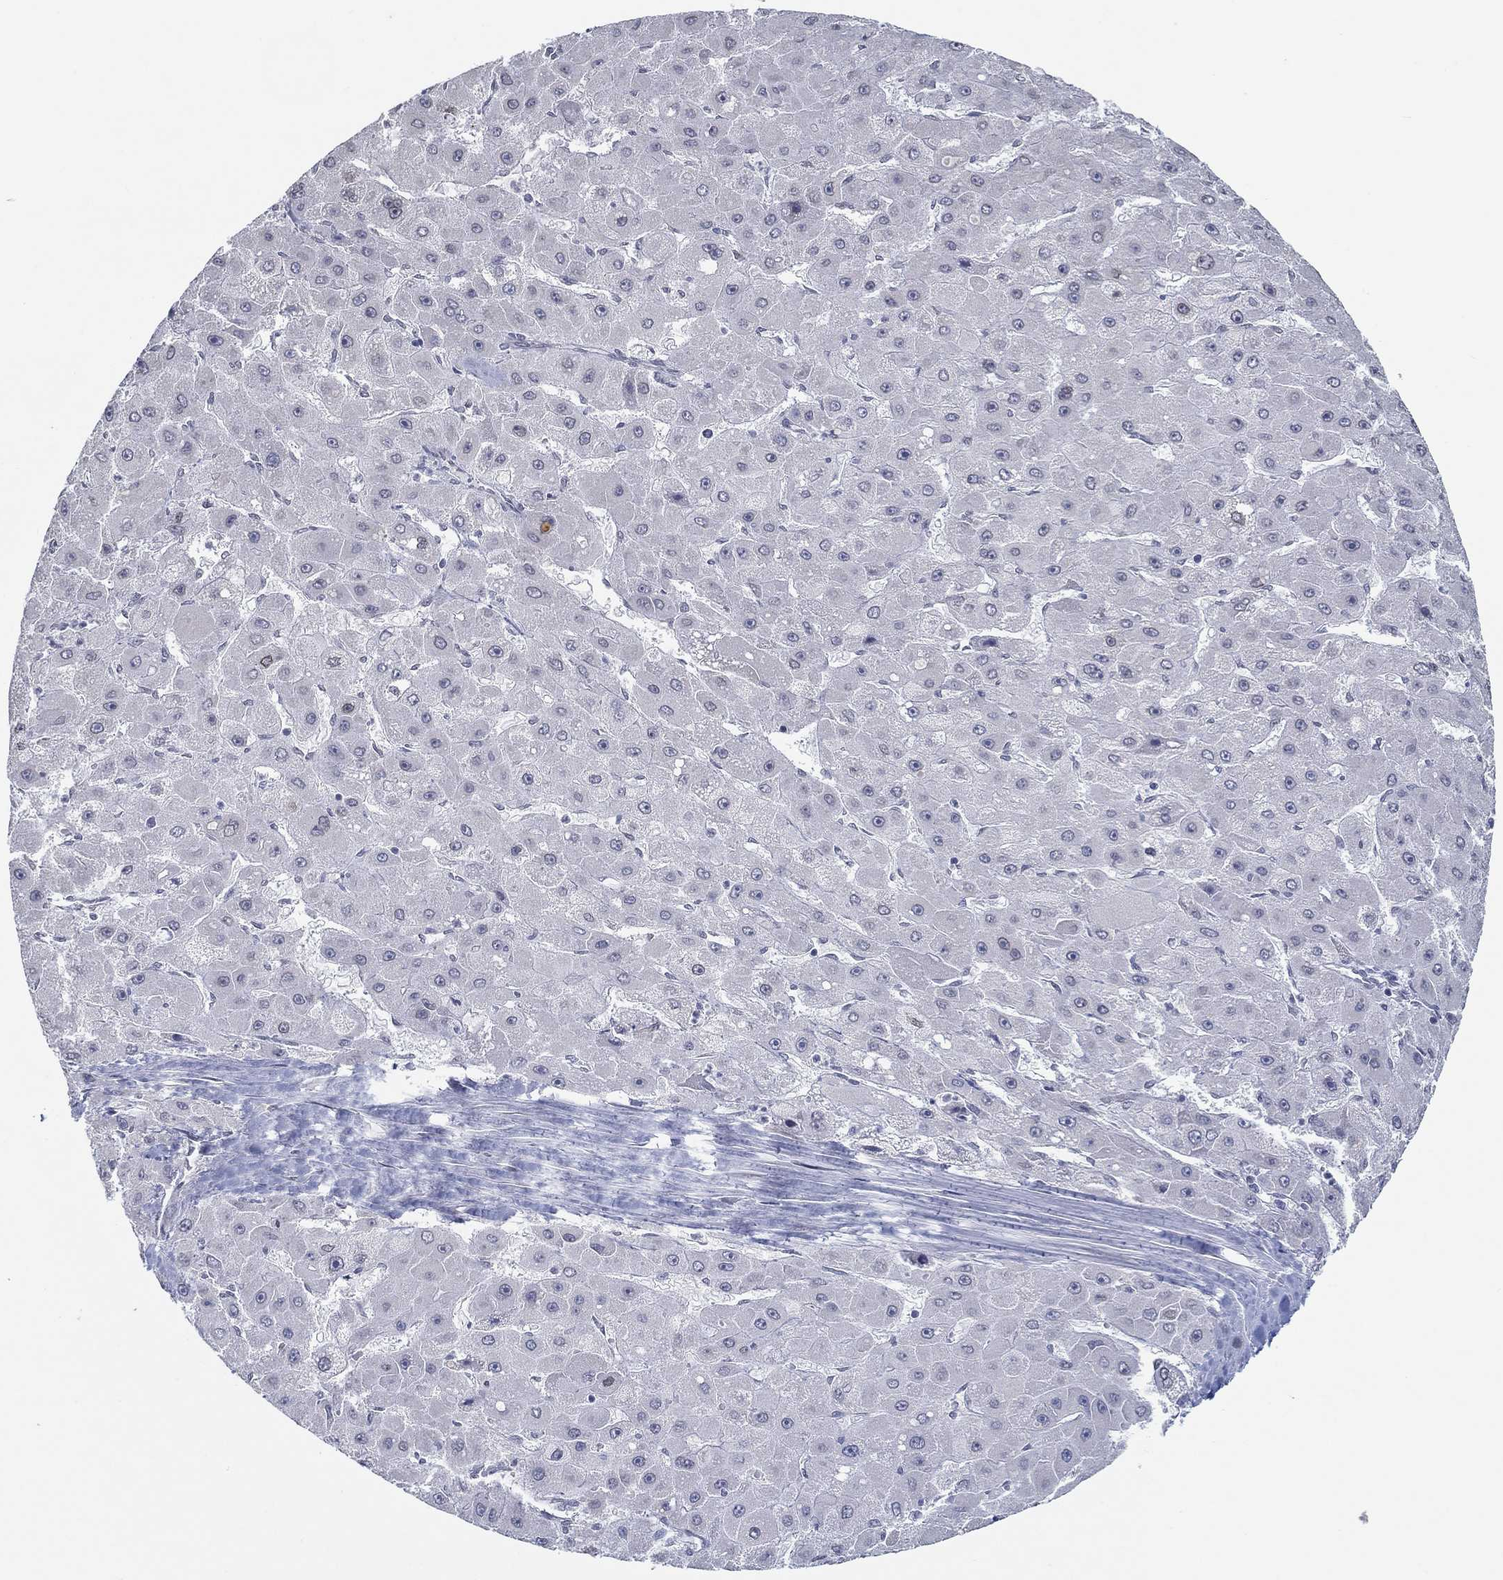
{"staining": {"intensity": "negative", "quantity": "none", "location": "none"}, "tissue": "liver cancer", "cell_type": "Tumor cells", "image_type": "cancer", "snomed": [{"axis": "morphology", "description": "Carcinoma, Hepatocellular, NOS"}, {"axis": "topography", "description": "Liver"}], "caption": "Immunohistochemistry micrograph of neoplastic tissue: liver hepatocellular carcinoma stained with DAB displays no significant protein expression in tumor cells.", "gene": "NUP155", "patient": {"sex": "female", "age": 25}}